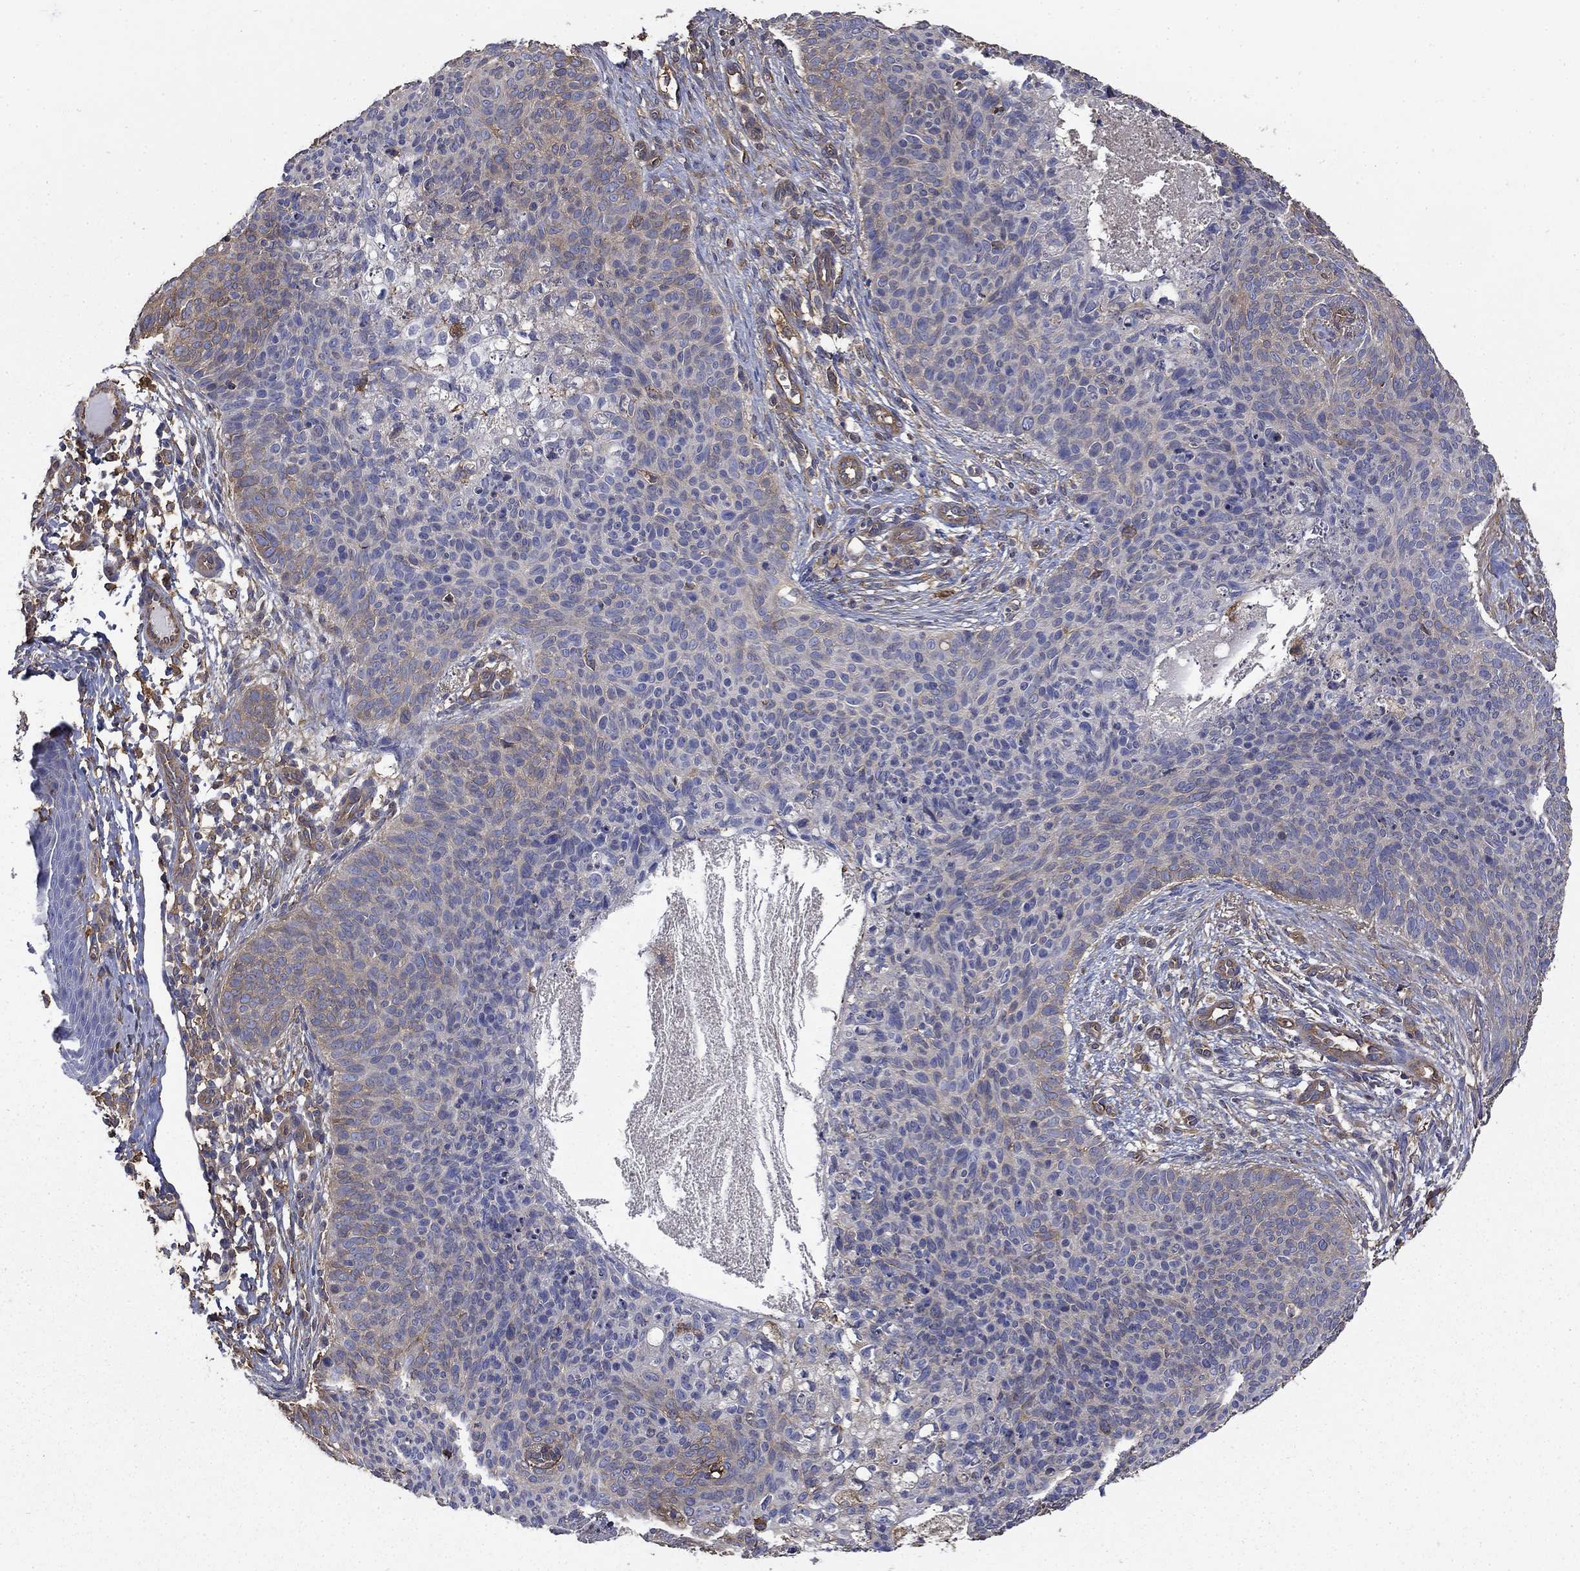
{"staining": {"intensity": "moderate", "quantity": "25%-75%", "location": "cytoplasmic/membranous"}, "tissue": "skin cancer", "cell_type": "Tumor cells", "image_type": "cancer", "snomed": [{"axis": "morphology", "description": "Basal cell carcinoma"}, {"axis": "topography", "description": "Skin"}], "caption": "Brown immunohistochemical staining in human skin cancer (basal cell carcinoma) exhibits moderate cytoplasmic/membranous positivity in approximately 25%-75% of tumor cells. Immunohistochemistry stains the protein in brown and the nuclei are stained blue.", "gene": "DPYSL2", "patient": {"sex": "male", "age": 64}}